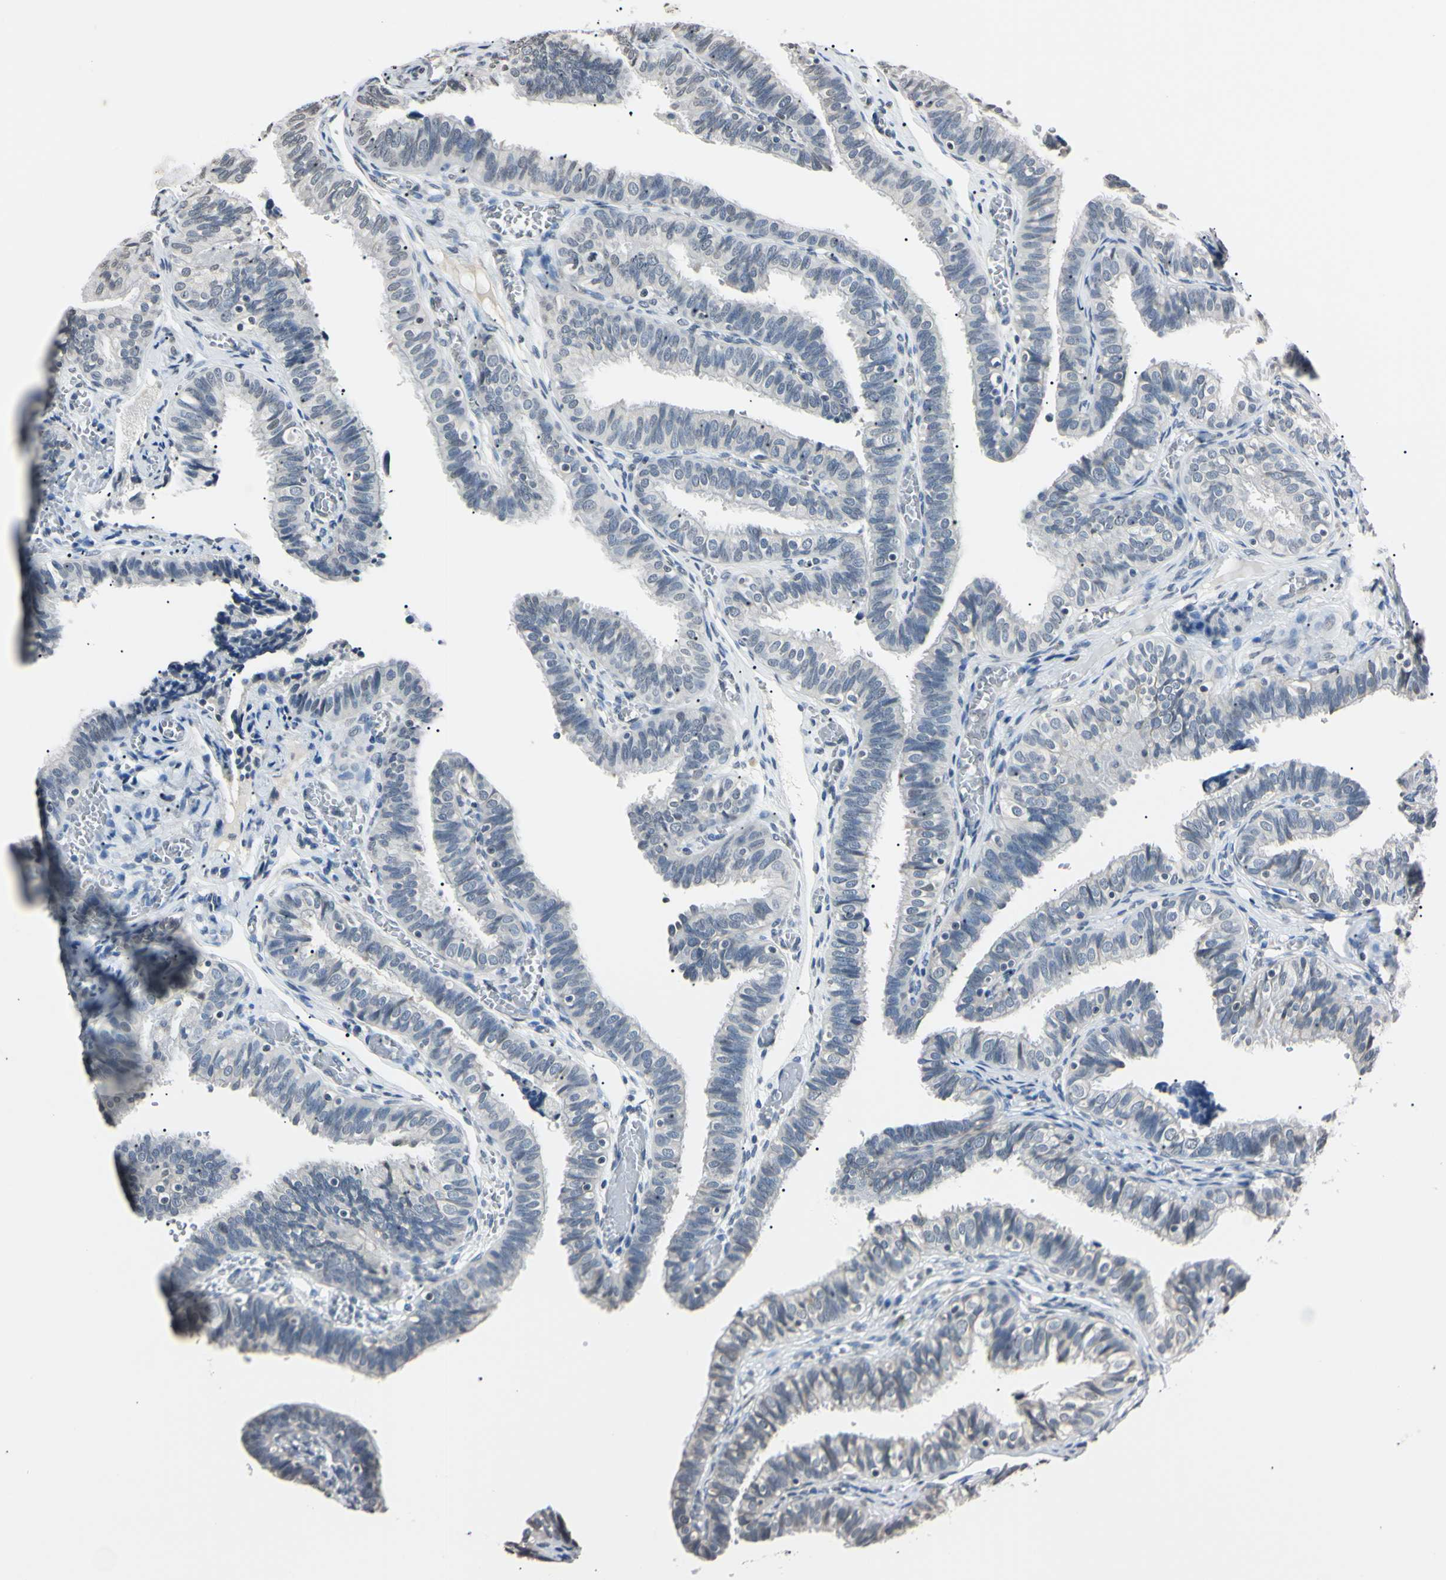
{"staining": {"intensity": "weak", "quantity": "<25%", "location": "nuclear"}, "tissue": "fallopian tube", "cell_type": "Glandular cells", "image_type": "normal", "snomed": [{"axis": "morphology", "description": "Normal tissue, NOS"}, {"axis": "topography", "description": "Fallopian tube"}], "caption": "This image is of benign fallopian tube stained with immunohistochemistry to label a protein in brown with the nuclei are counter-stained blue. There is no expression in glandular cells.", "gene": "CDC45", "patient": {"sex": "female", "age": 46}}